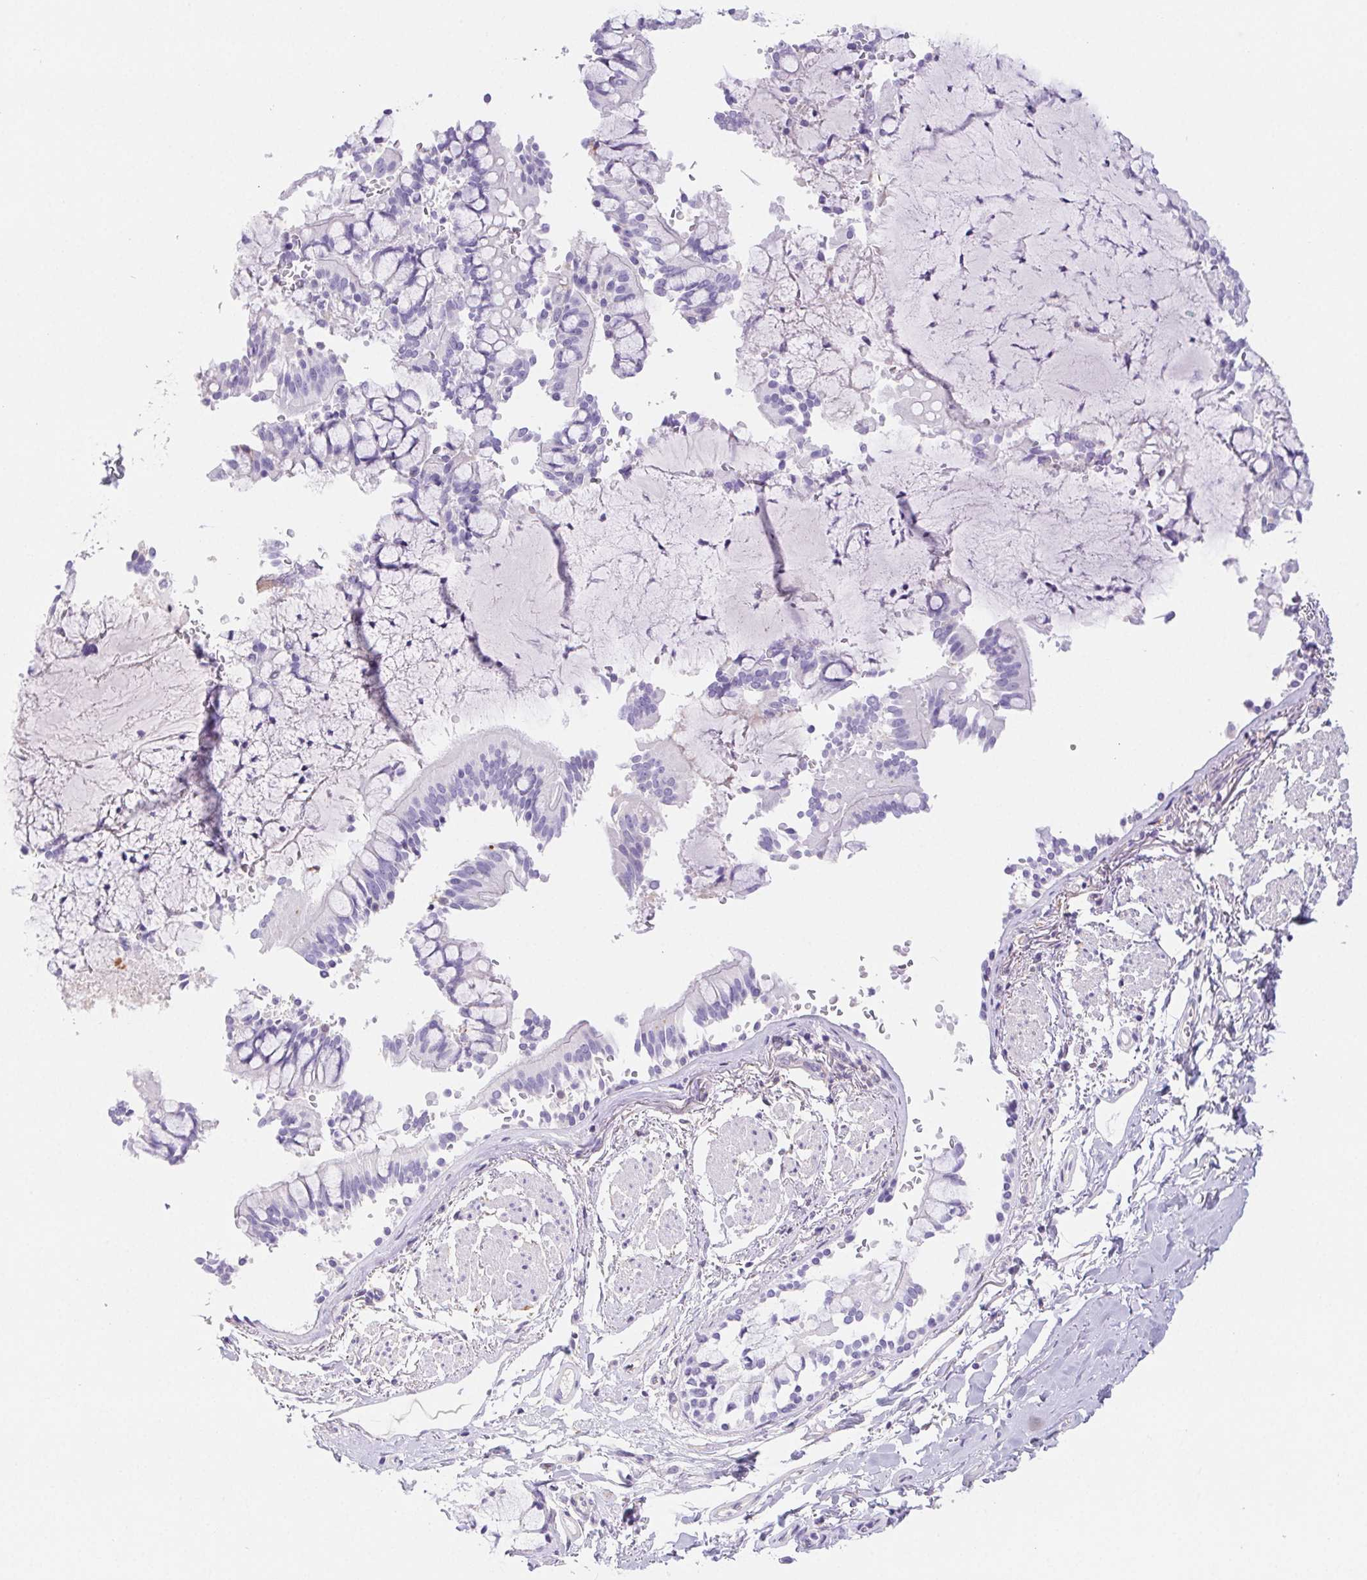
{"staining": {"intensity": "negative", "quantity": "none", "location": "none"}, "tissue": "bronchus", "cell_type": "Respiratory epithelial cells", "image_type": "normal", "snomed": [{"axis": "morphology", "description": "Normal tissue, NOS"}, {"axis": "topography", "description": "Bronchus"}], "caption": "A micrograph of bronchus stained for a protein demonstrates no brown staining in respiratory epithelial cells.", "gene": "PNLIP", "patient": {"sex": "male", "age": 70}}